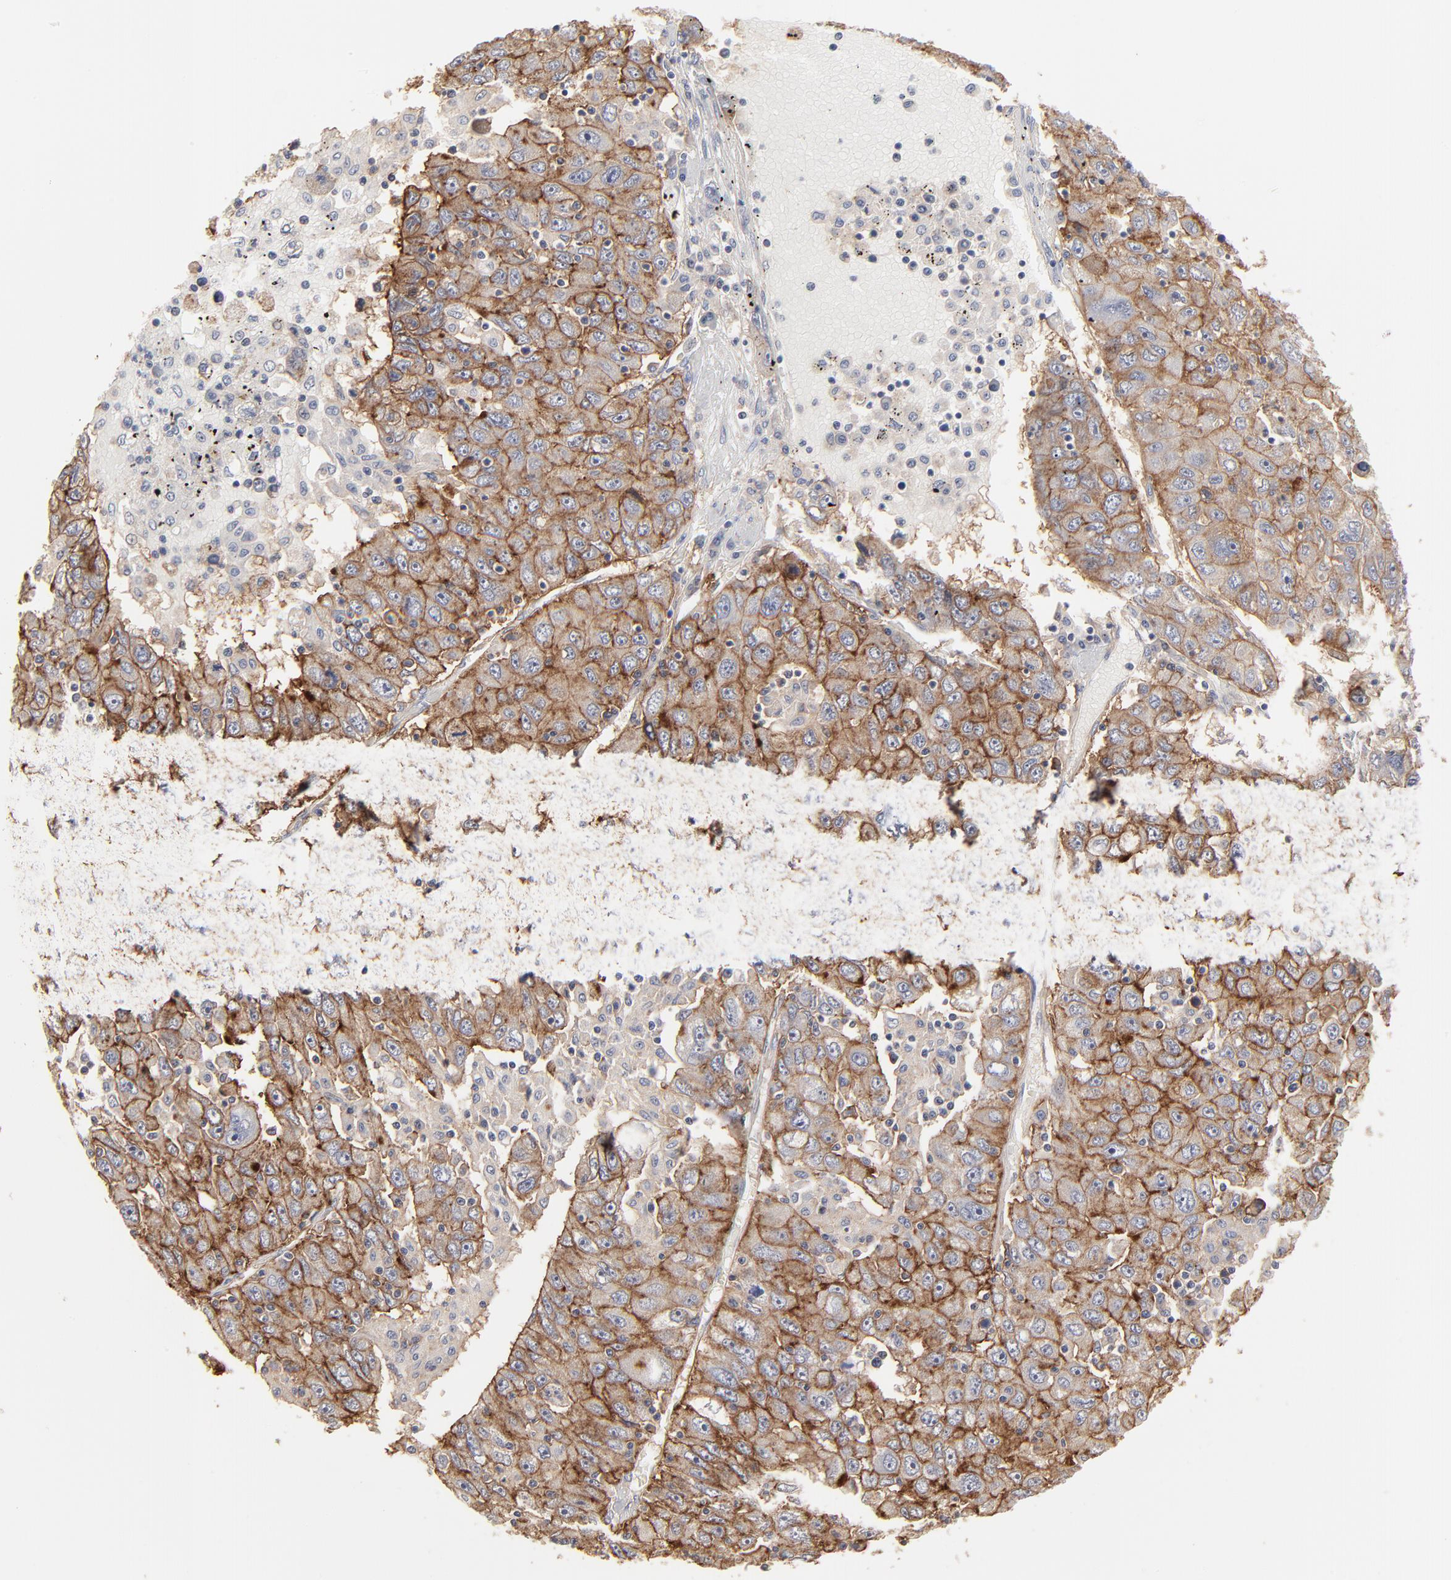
{"staining": {"intensity": "moderate", "quantity": ">75%", "location": "cytoplasmic/membranous"}, "tissue": "liver cancer", "cell_type": "Tumor cells", "image_type": "cancer", "snomed": [{"axis": "morphology", "description": "Carcinoma, Hepatocellular, NOS"}, {"axis": "topography", "description": "Liver"}], "caption": "This micrograph exhibits immunohistochemistry staining of human hepatocellular carcinoma (liver), with medium moderate cytoplasmic/membranous positivity in approximately >75% of tumor cells.", "gene": "SLC16A1", "patient": {"sex": "male", "age": 49}}